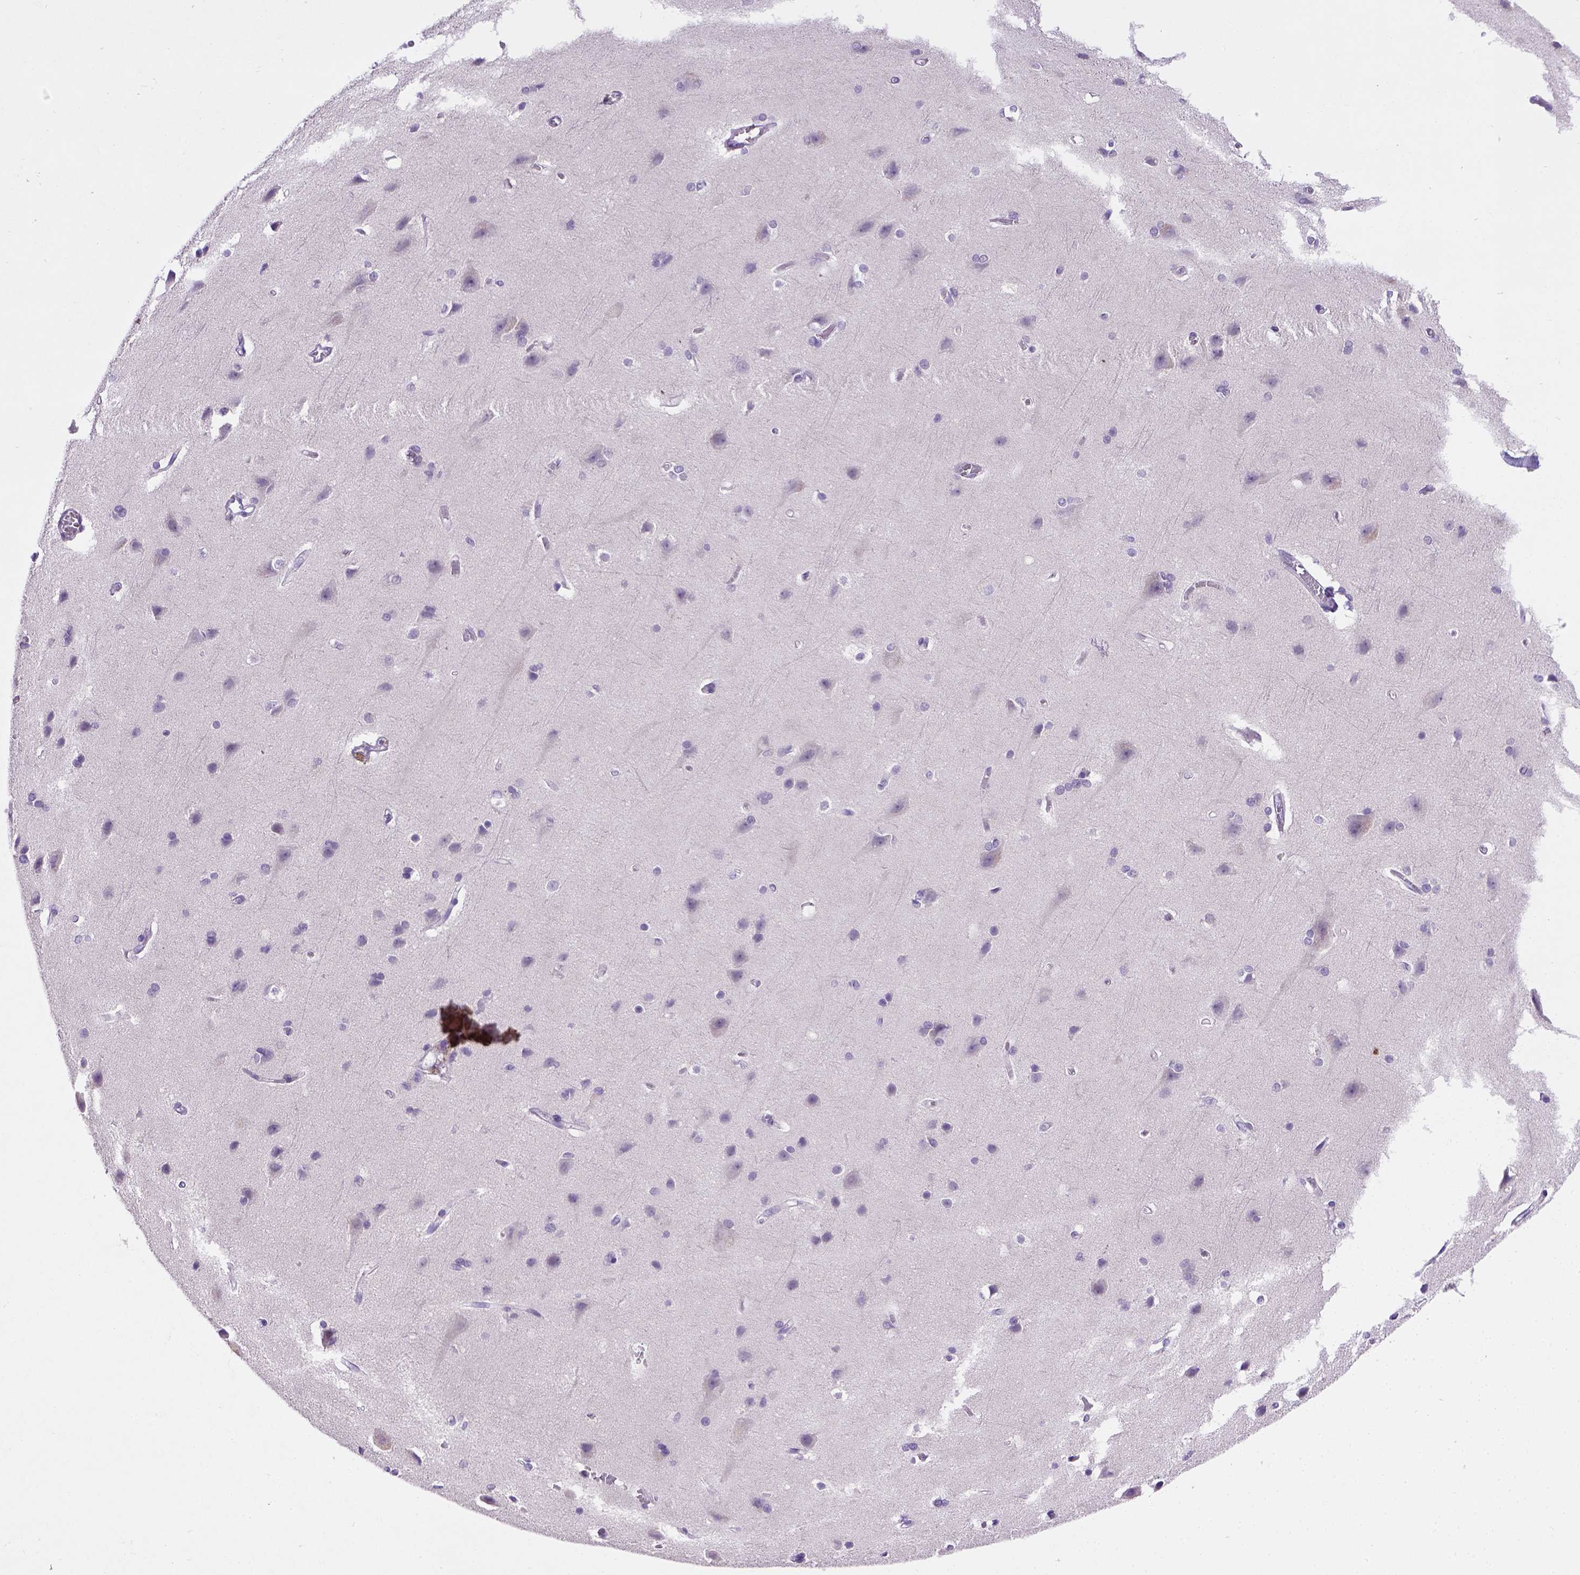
{"staining": {"intensity": "negative", "quantity": "none", "location": "none"}, "tissue": "cerebral cortex", "cell_type": "Endothelial cells", "image_type": "normal", "snomed": [{"axis": "morphology", "description": "Normal tissue, NOS"}, {"axis": "topography", "description": "Cerebral cortex"}], "caption": "Immunohistochemistry photomicrograph of normal cerebral cortex: cerebral cortex stained with DAB reveals no significant protein expression in endothelial cells.", "gene": "CDH1", "patient": {"sex": "male", "age": 37}}